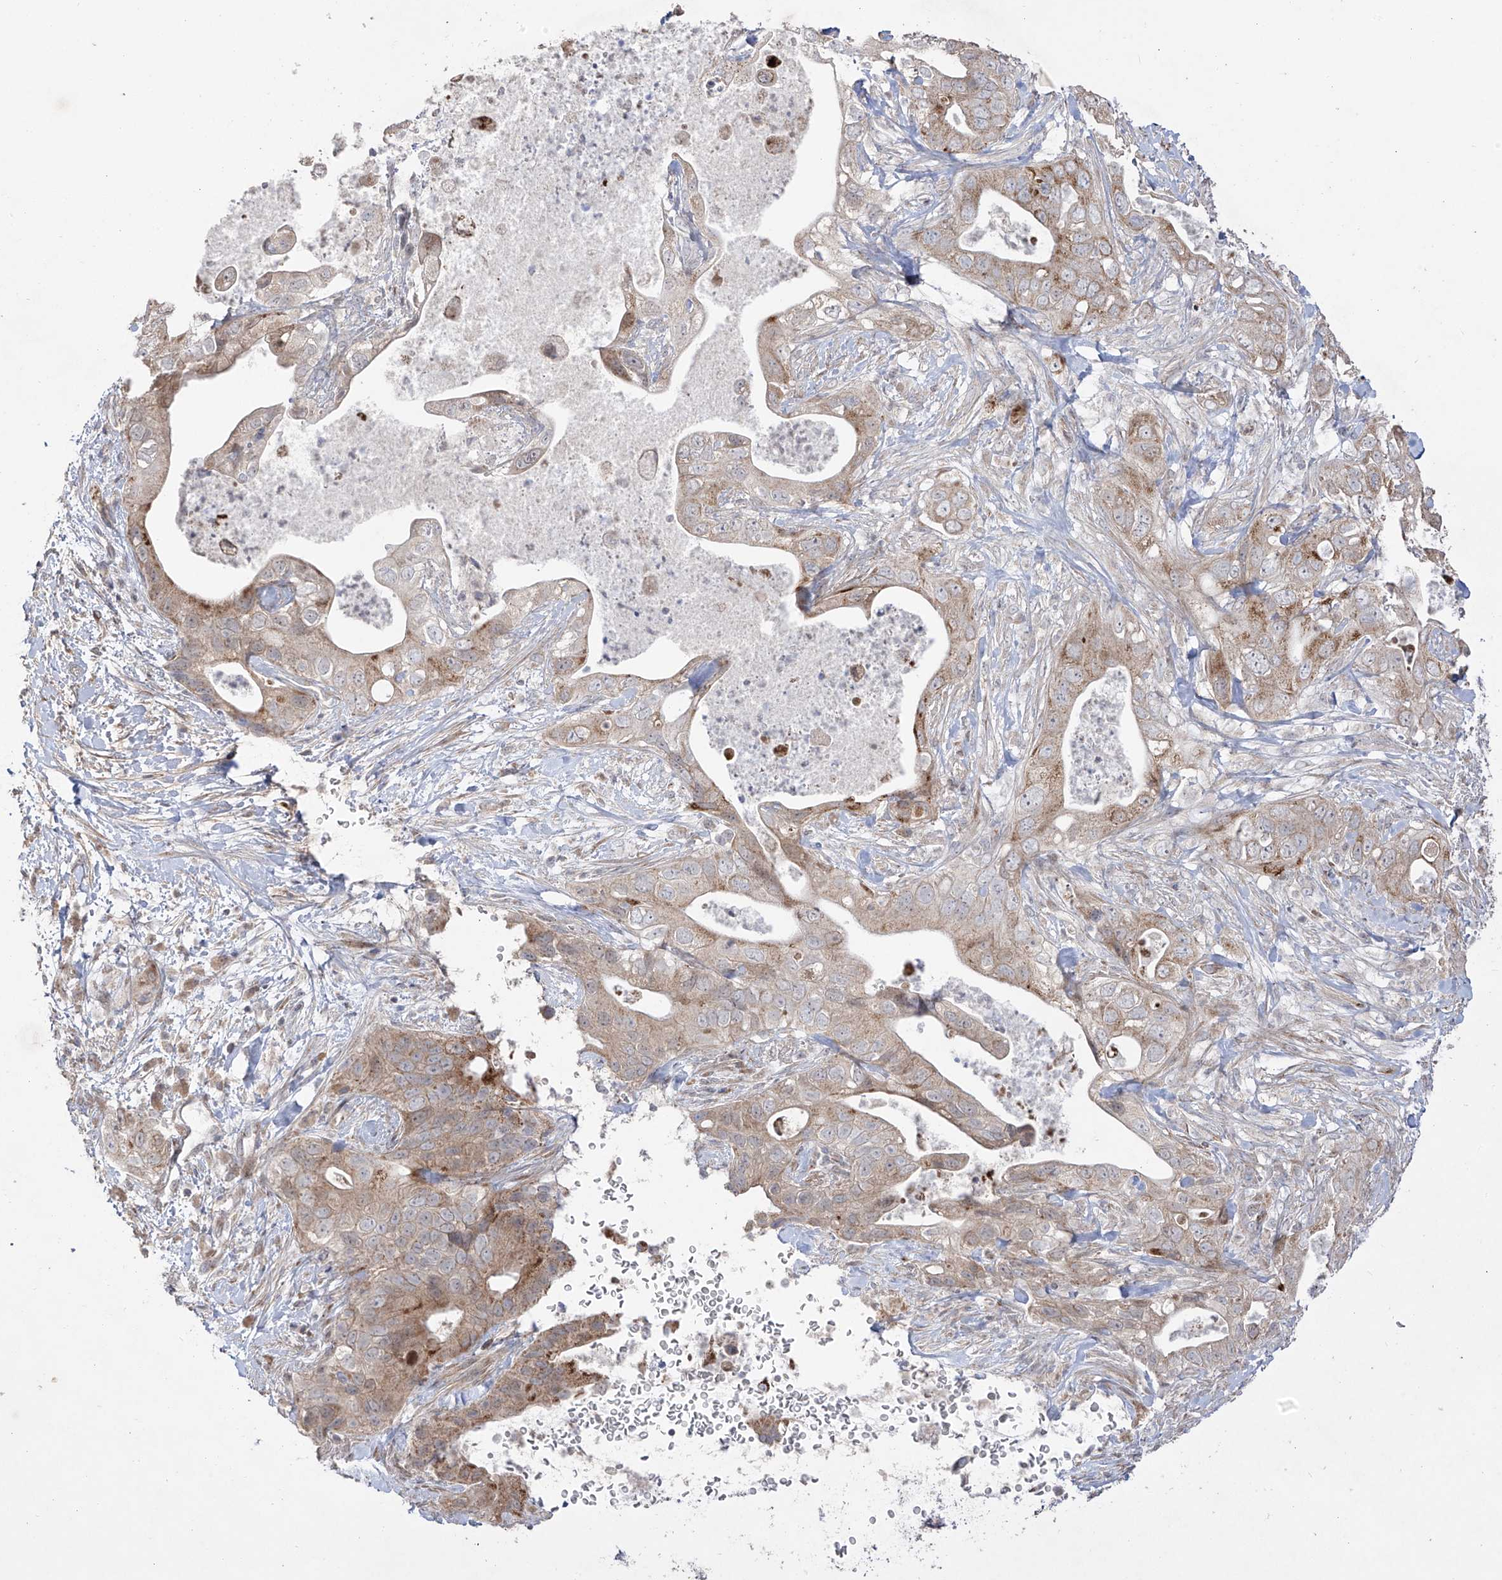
{"staining": {"intensity": "moderate", "quantity": "25%-75%", "location": "cytoplasmic/membranous"}, "tissue": "pancreatic cancer", "cell_type": "Tumor cells", "image_type": "cancer", "snomed": [{"axis": "morphology", "description": "Adenocarcinoma, NOS"}, {"axis": "topography", "description": "Pancreas"}], "caption": "Human pancreatic cancer stained for a protein (brown) reveals moderate cytoplasmic/membranous positive positivity in approximately 25%-75% of tumor cells.", "gene": "YKT6", "patient": {"sex": "female", "age": 78}}